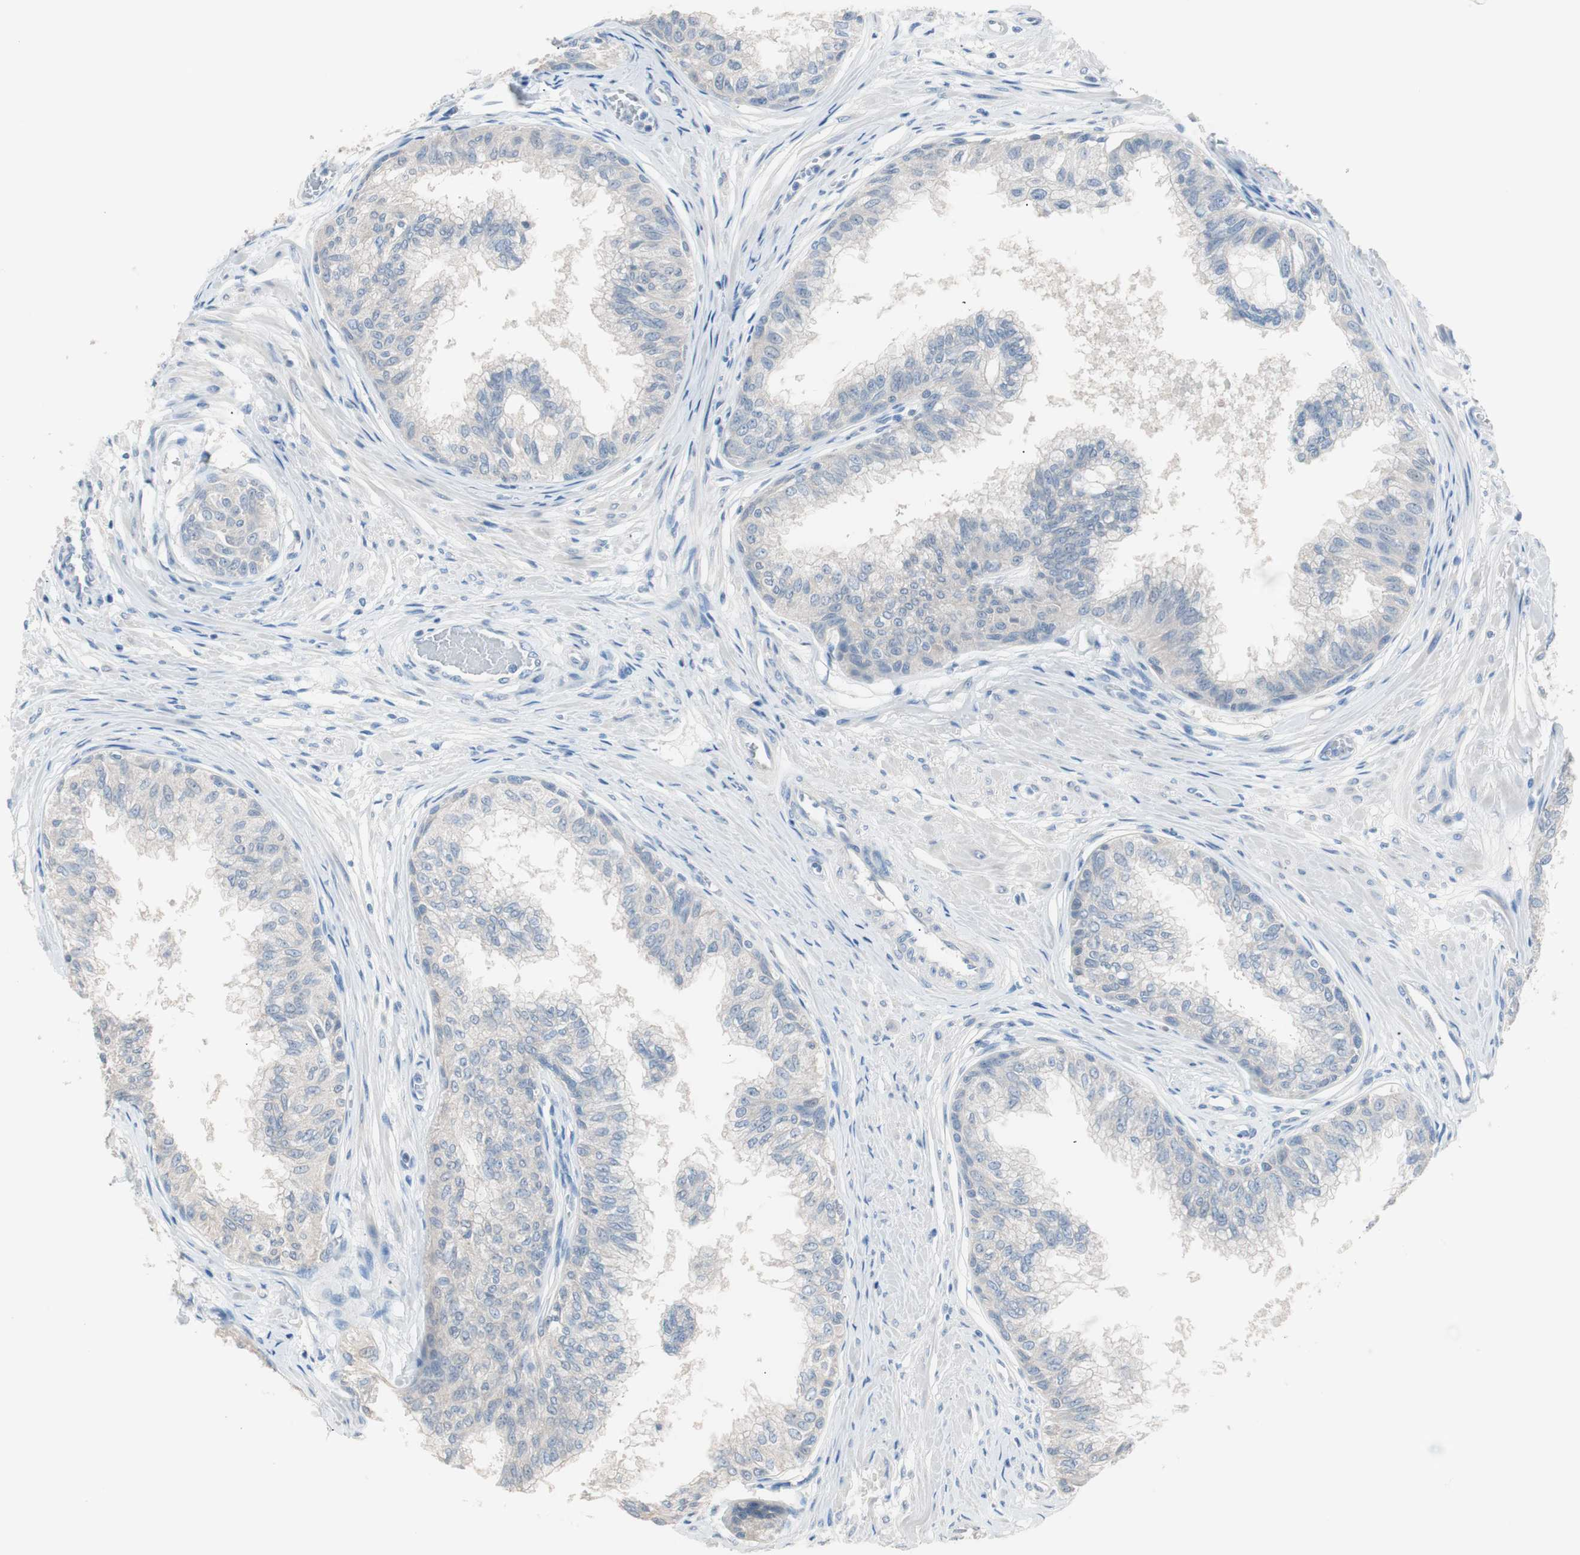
{"staining": {"intensity": "negative", "quantity": "none", "location": "none"}, "tissue": "prostate", "cell_type": "Glandular cells", "image_type": "normal", "snomed": [{"axis": "morphology", "description": "Normal tissue, NOS"}, {"axis": "topography", "description": "Prostate"}, {"axis": "topography", "description": "Seminal veicle"}], "caption": "Glandular cells show no significant protein expression in normal prostate. (DAB immunohistochemistry (IHC), high magnification).", "gene": "VIL1", "patient": {"sex": "male", "age": 60}}